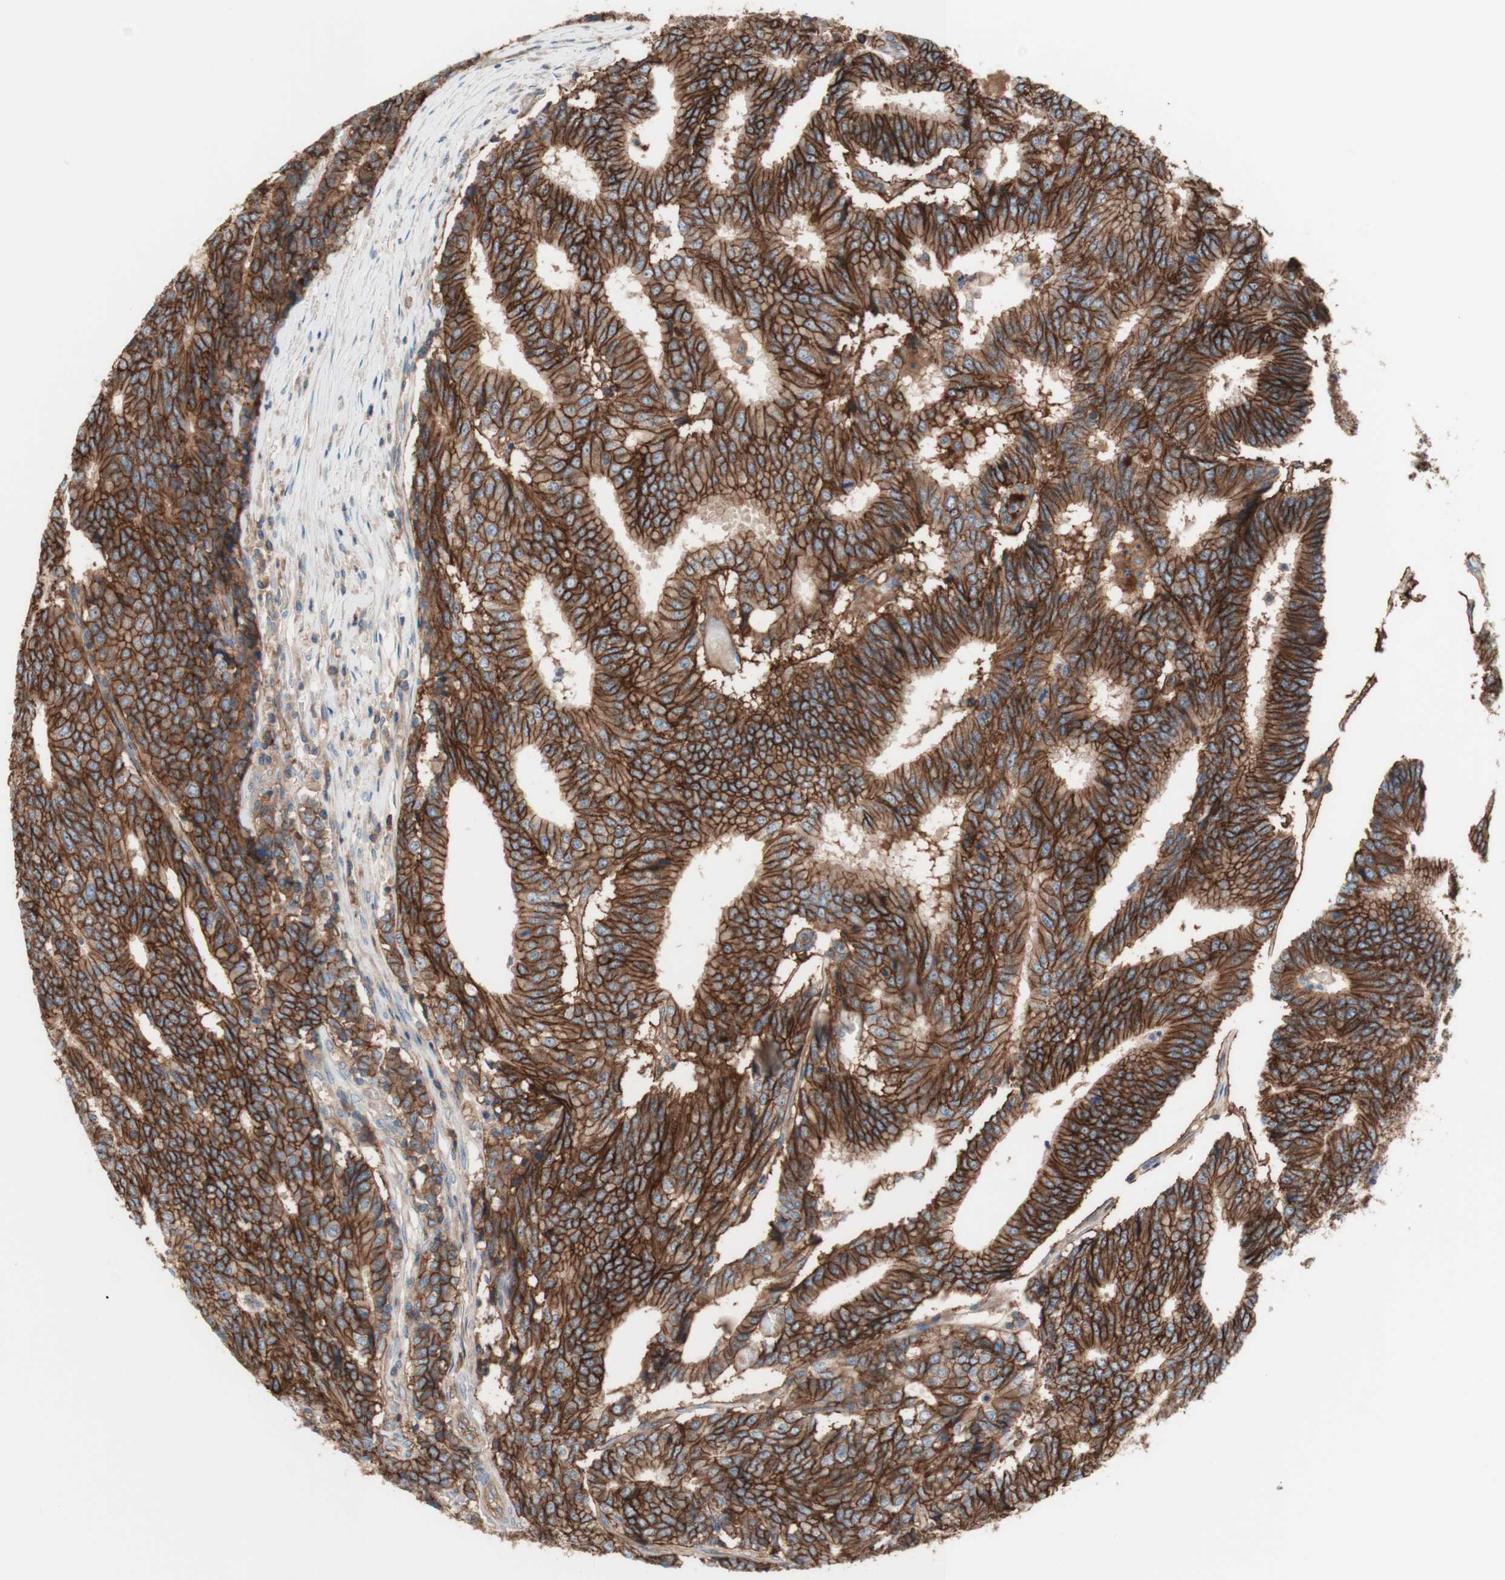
{"staining": {"intensity": "strong", "quantity": ">75%", "location": "cytoplasmic/membranous"}, "tissue": "prostate cancer", "cell_type": "Tumor cells", "image_type": "cancer", "snomed": [{"axis": "morphology", "description": "Normal tissue, NOS"}, {"axis": "morphology", "description": "Adenocarcinoma, High grade"}, {"axis": "topography", "description": "Prostate"}, {"axis": "topography", "description": "Seminal veicle"}], "caption": "A photomicrograph showing strong cytoplasmic/membranous positivity in about >75% of tumor cells in prostate adenocarcinoma (high-grade), as visualized by brown immunohistochemical staining.", "gene": "CD46", "patient": {"sex": "male", "age": 55}}